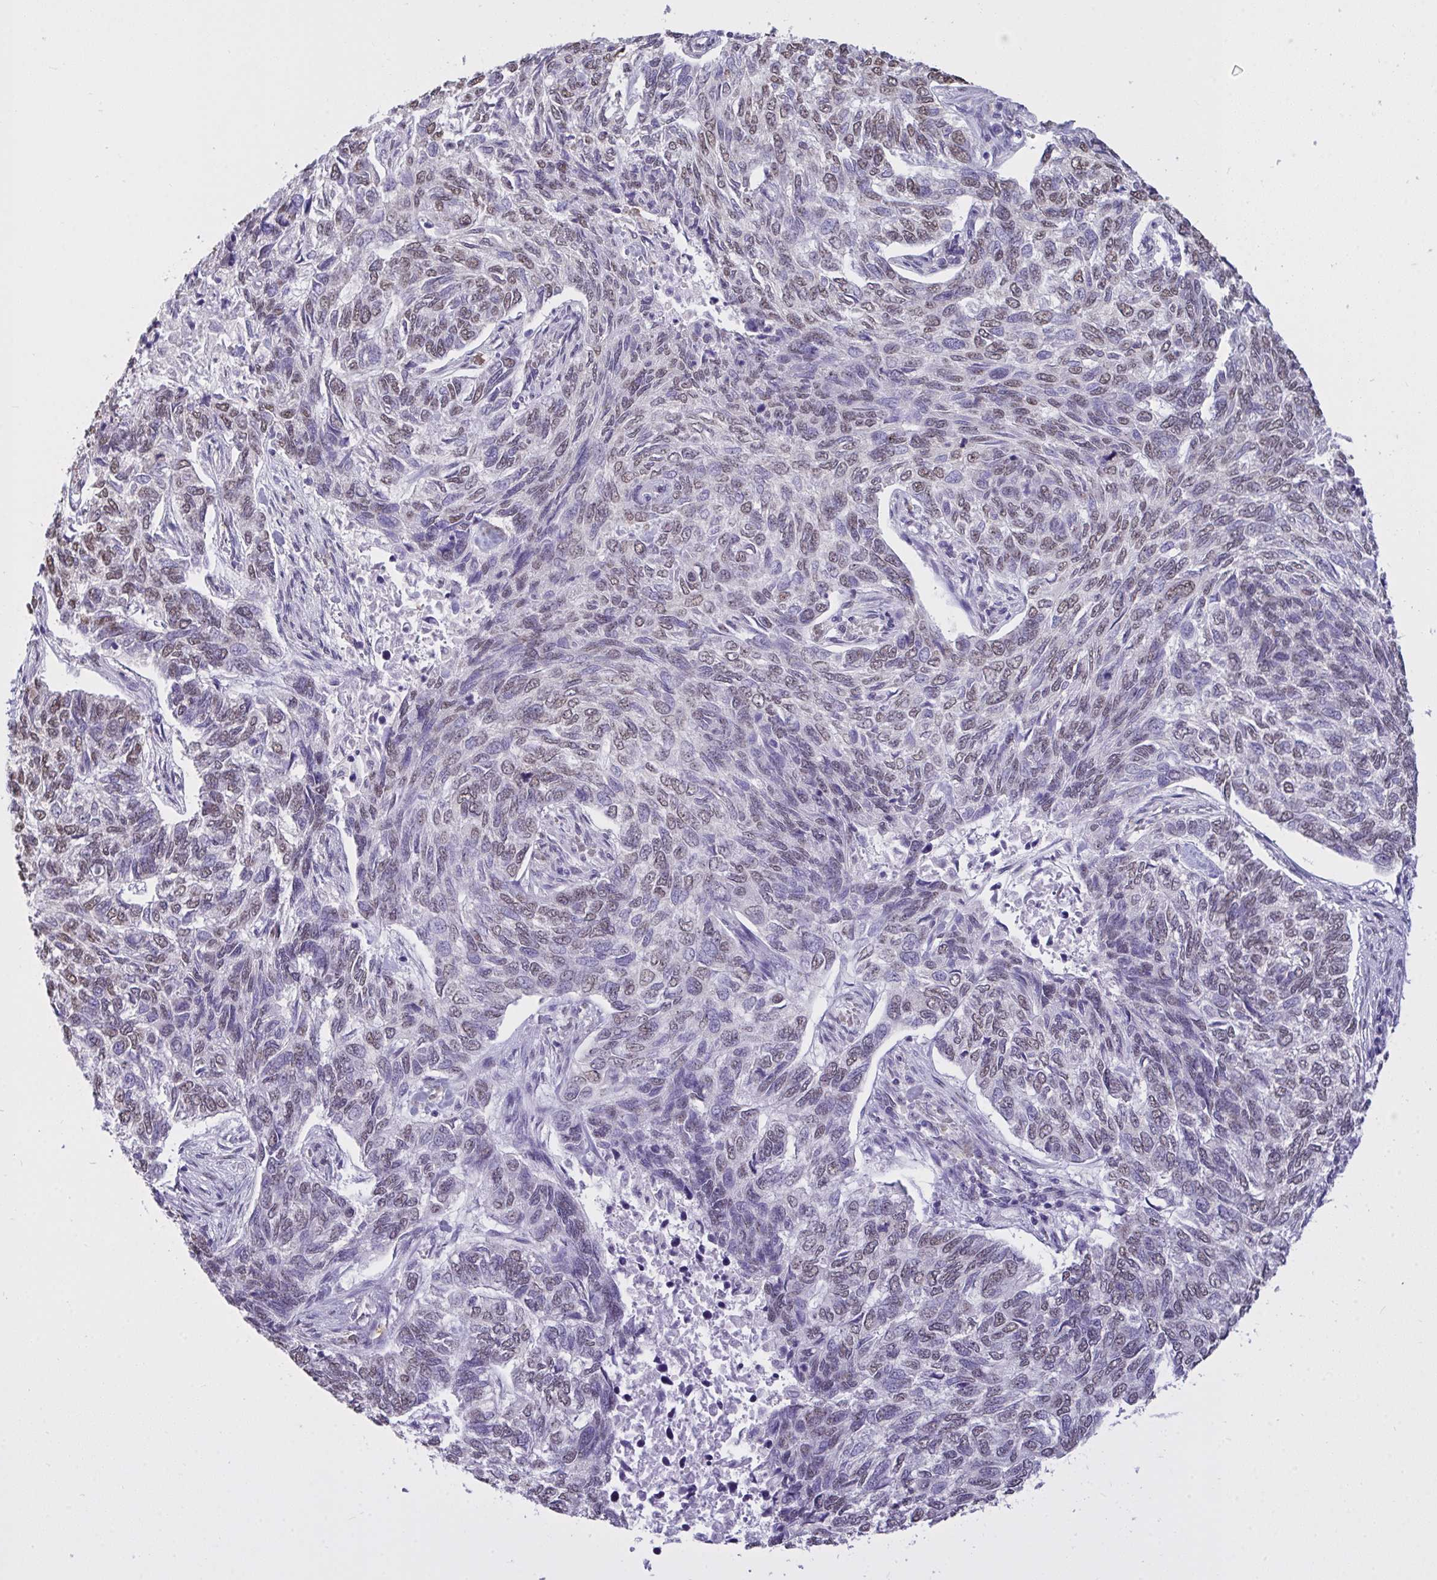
{"staining": {"intensity": "weak", "quantity": "25%-75%", "location": "nuclear"}, "tissue": "skin cancer", "cell_type": "Tumor cells", "image_type": "cancer", "snomed": [{"axis": "morphology", "description": "Basal cell carcinoma"}, {"axis": "topography", "description": "Skin"}], "caption": "Skin basal cell carcinoma stained with a protein marker reveals weak staining in tumor cells.", "gene": "SEMA6B", "patient": {"sex": "female", "age": 65}}